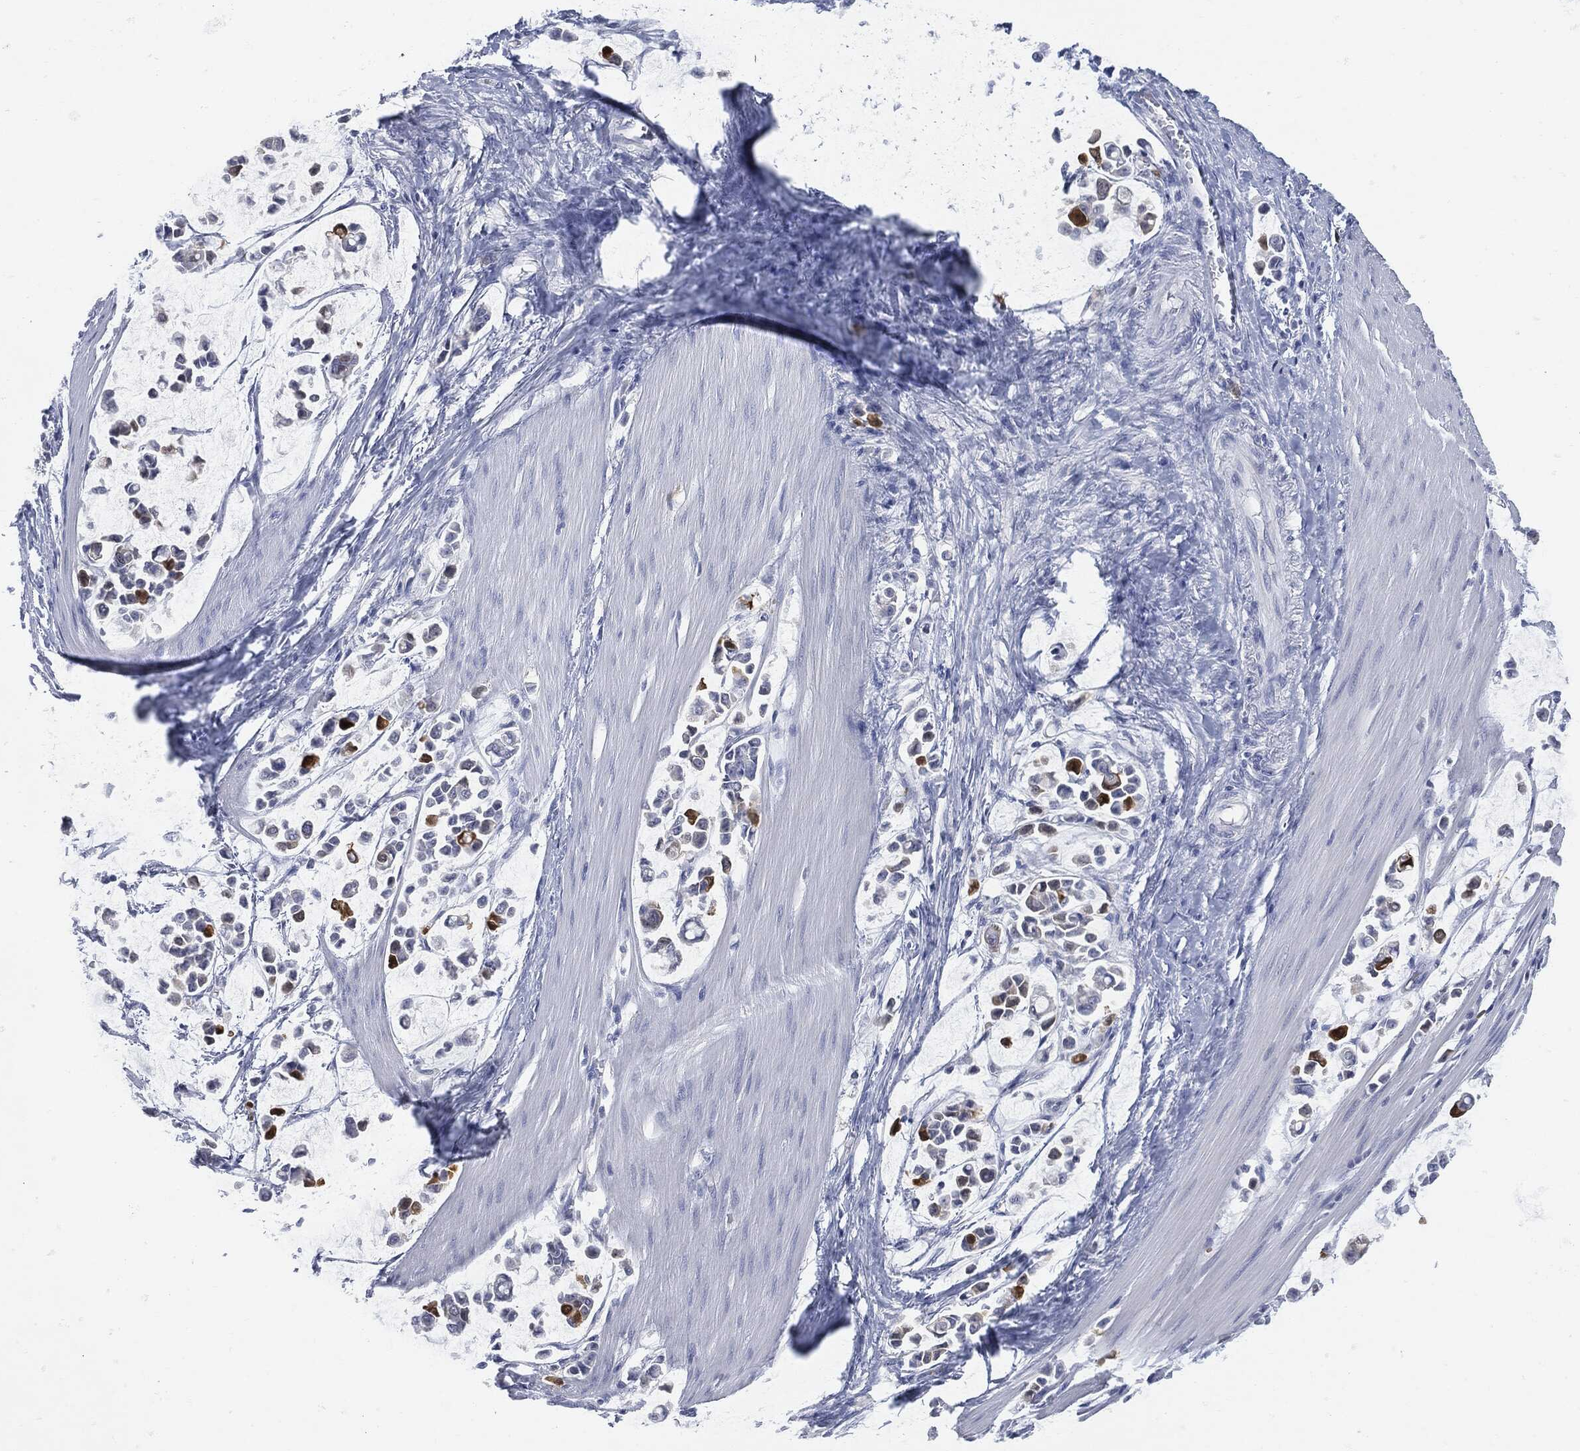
{"staining": {"intensity": "strong", "quantity": "<25%", "location": "cytoplasmic/membranous"}, "tissue": "stomach cancer", "cell_type": "Tumor cells", "image_type": "cancer", "snomed": [{"axis": "morphology", "description": "Adenocarcinoma, NOS"}, {"axis": "topography", "description": "Stomach"}], "caption": "Adenocarcinoma (stomach) stained with a brown dye shows strong cytoplasmic/membranous positive positivity in about <25% of tumor cells.", "gene": "UBE2C", "patient": {"sex": "male", "age": 82}}